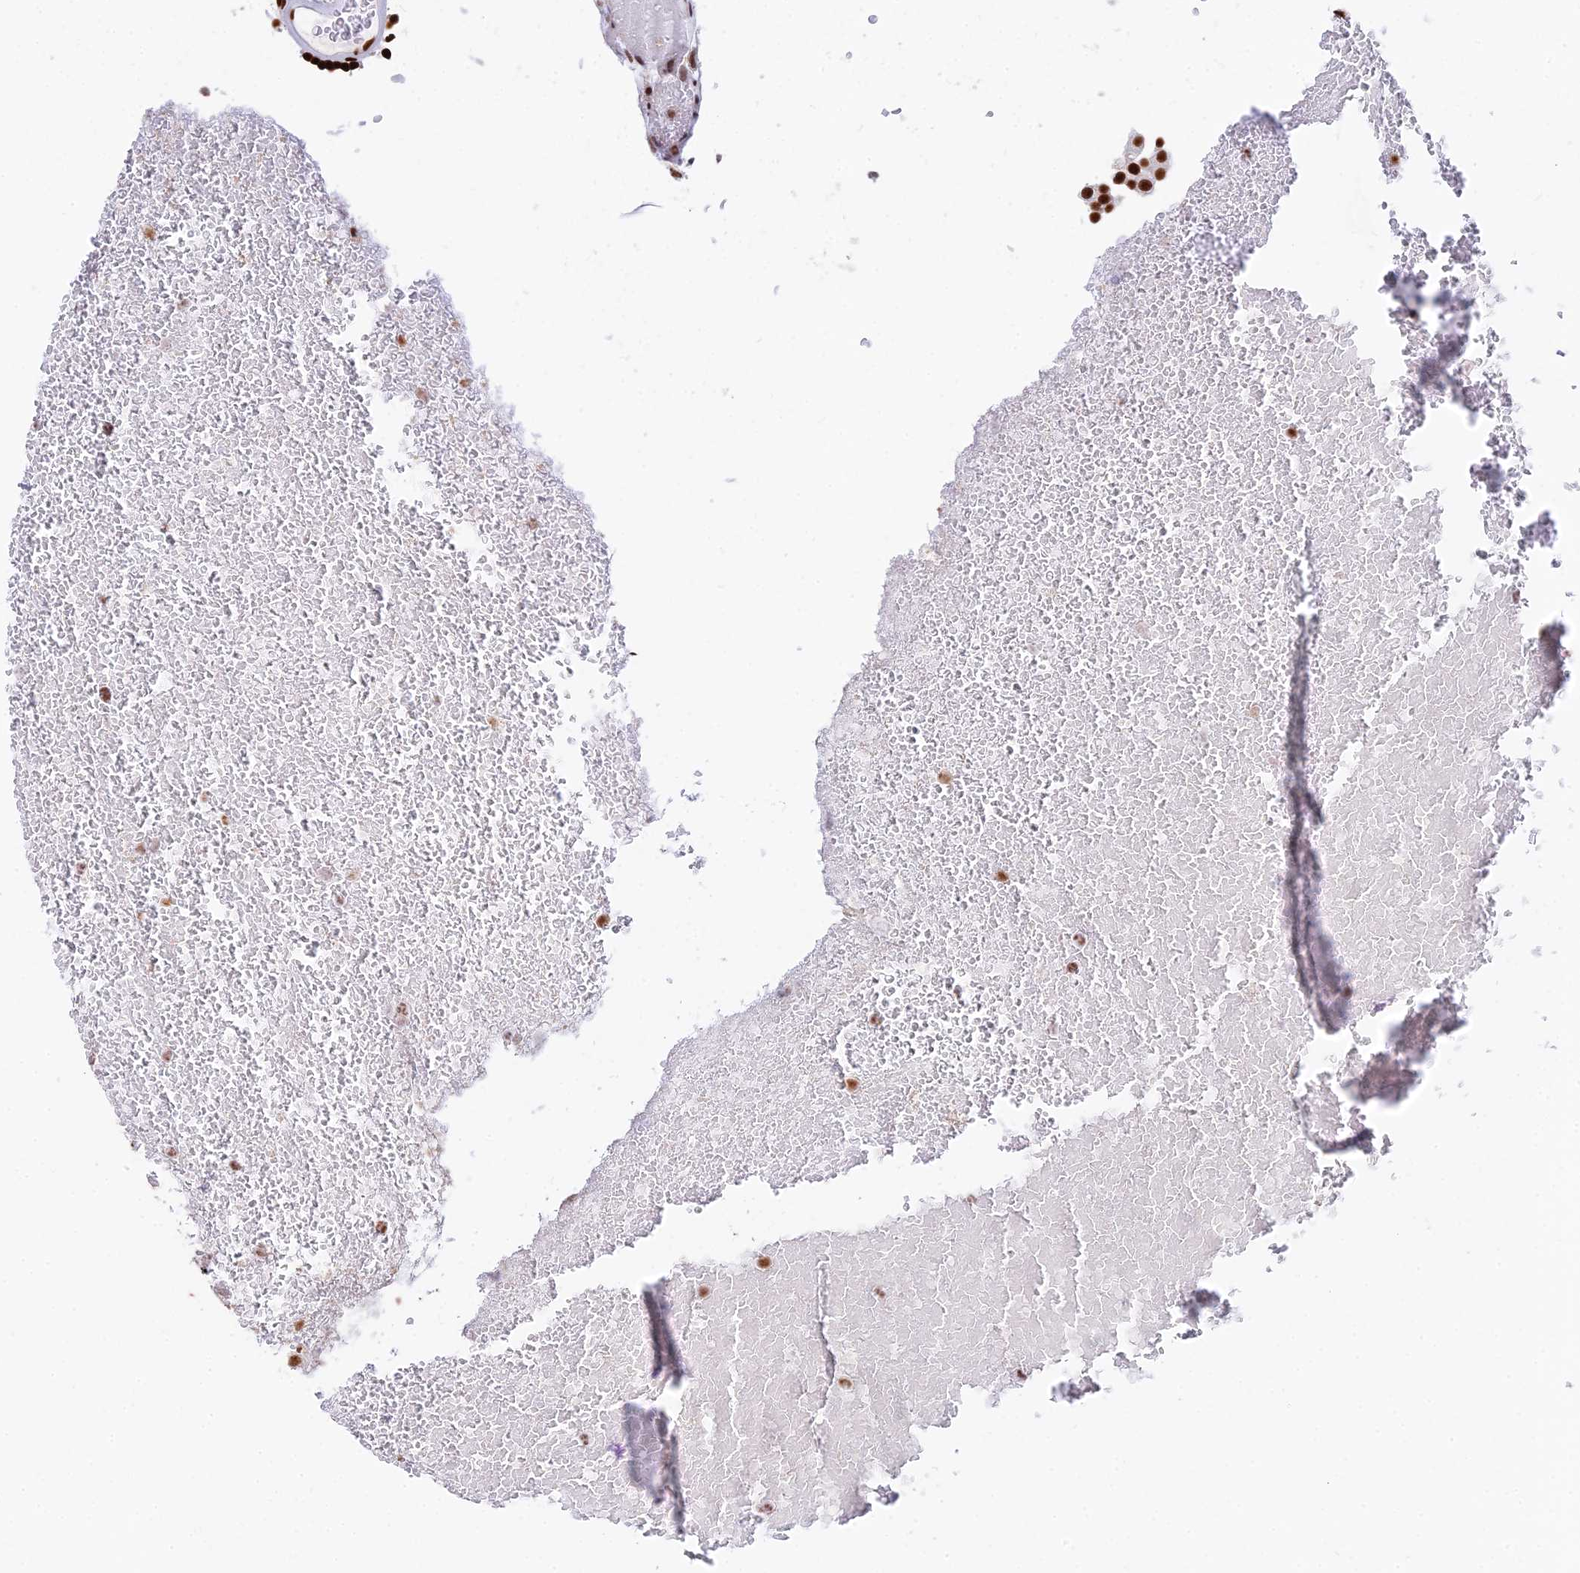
{"staining": {"intensity": "strong", "quantity": ">75%", "location": "nuclear"}, "tissue": "urothelial cancer", "cell_type": "Tumor cells", "image_type": "cancer", "snomed": [{"axis": "morphology", "description": "Urothelial carcinoma, Low grade"}, {"axis": "topography", "description": "Urinary bladder"}], "caption": "Brown immunohistochemical staining in human urothelial cancer displays strong nuclear positivity in about >75% of tumor cells.", "gene": "USP22", "patient": {"sex": "male", "age": 78}}